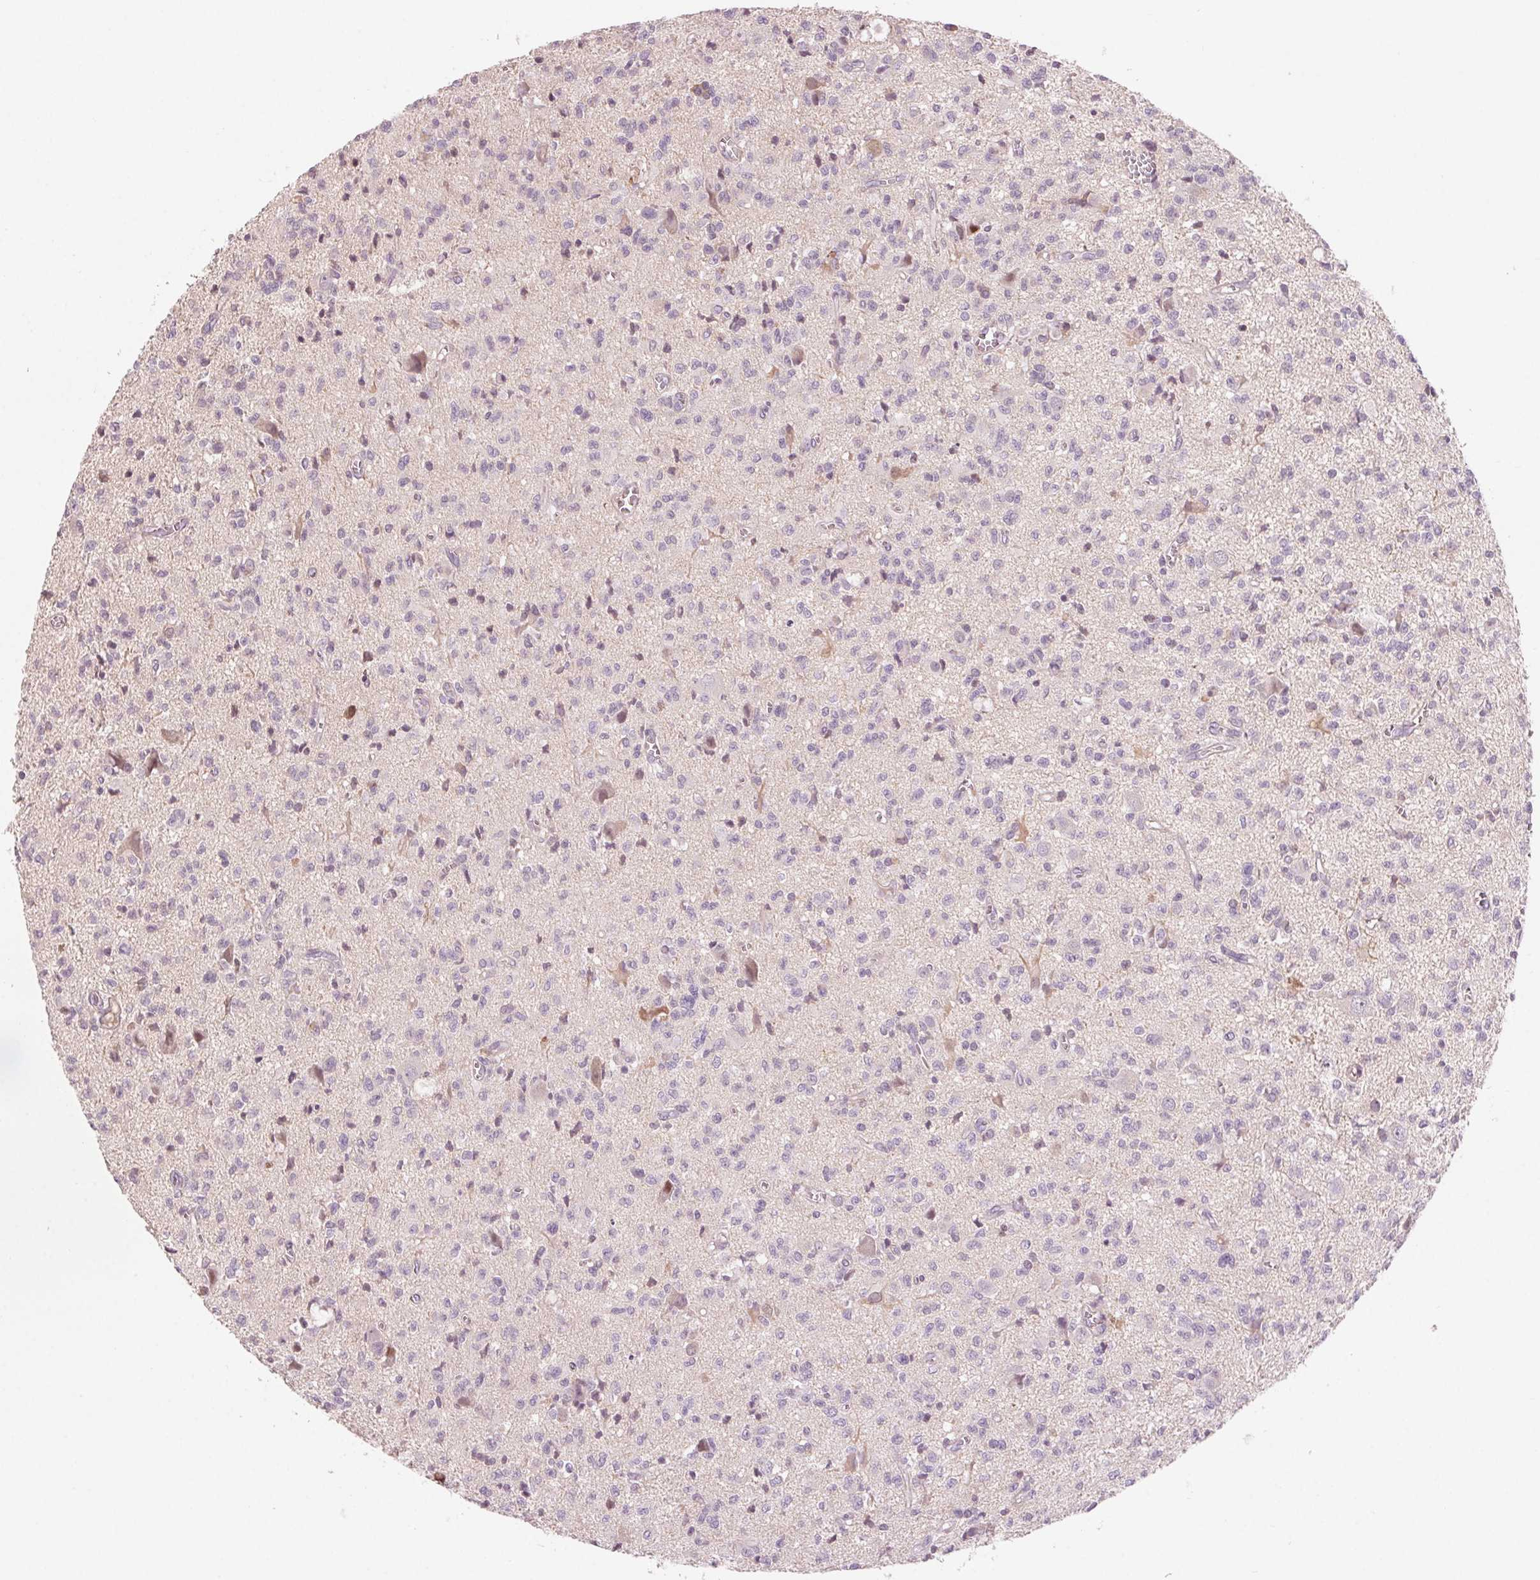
{"staining": {"intensity": "negative", "quantity": "none", "location": "none"}, "tissue": "glioma", "cell_type": "Tumor cells", "image_type": "cancer", "snomed": [{"axis": "morphology", "description": "Glioma, malignant, Low grade"}, {"axis": "topography", "description": "Brain"}], "caption": "Immunohistochemistry (IHC) micrograph of neoplastic tissue: human glioma stained with DAB (3,3'-diaminobenzidine) reveals no significant protein positivity in tumor cells. The staining was performed using DAB to visualize the protein expression in brown, while the nuclei were stained in blue with hematoxylin (Magnification: 20x).", "gene": "HHLA2", "patient": {"sex": "male", "age": 64}}